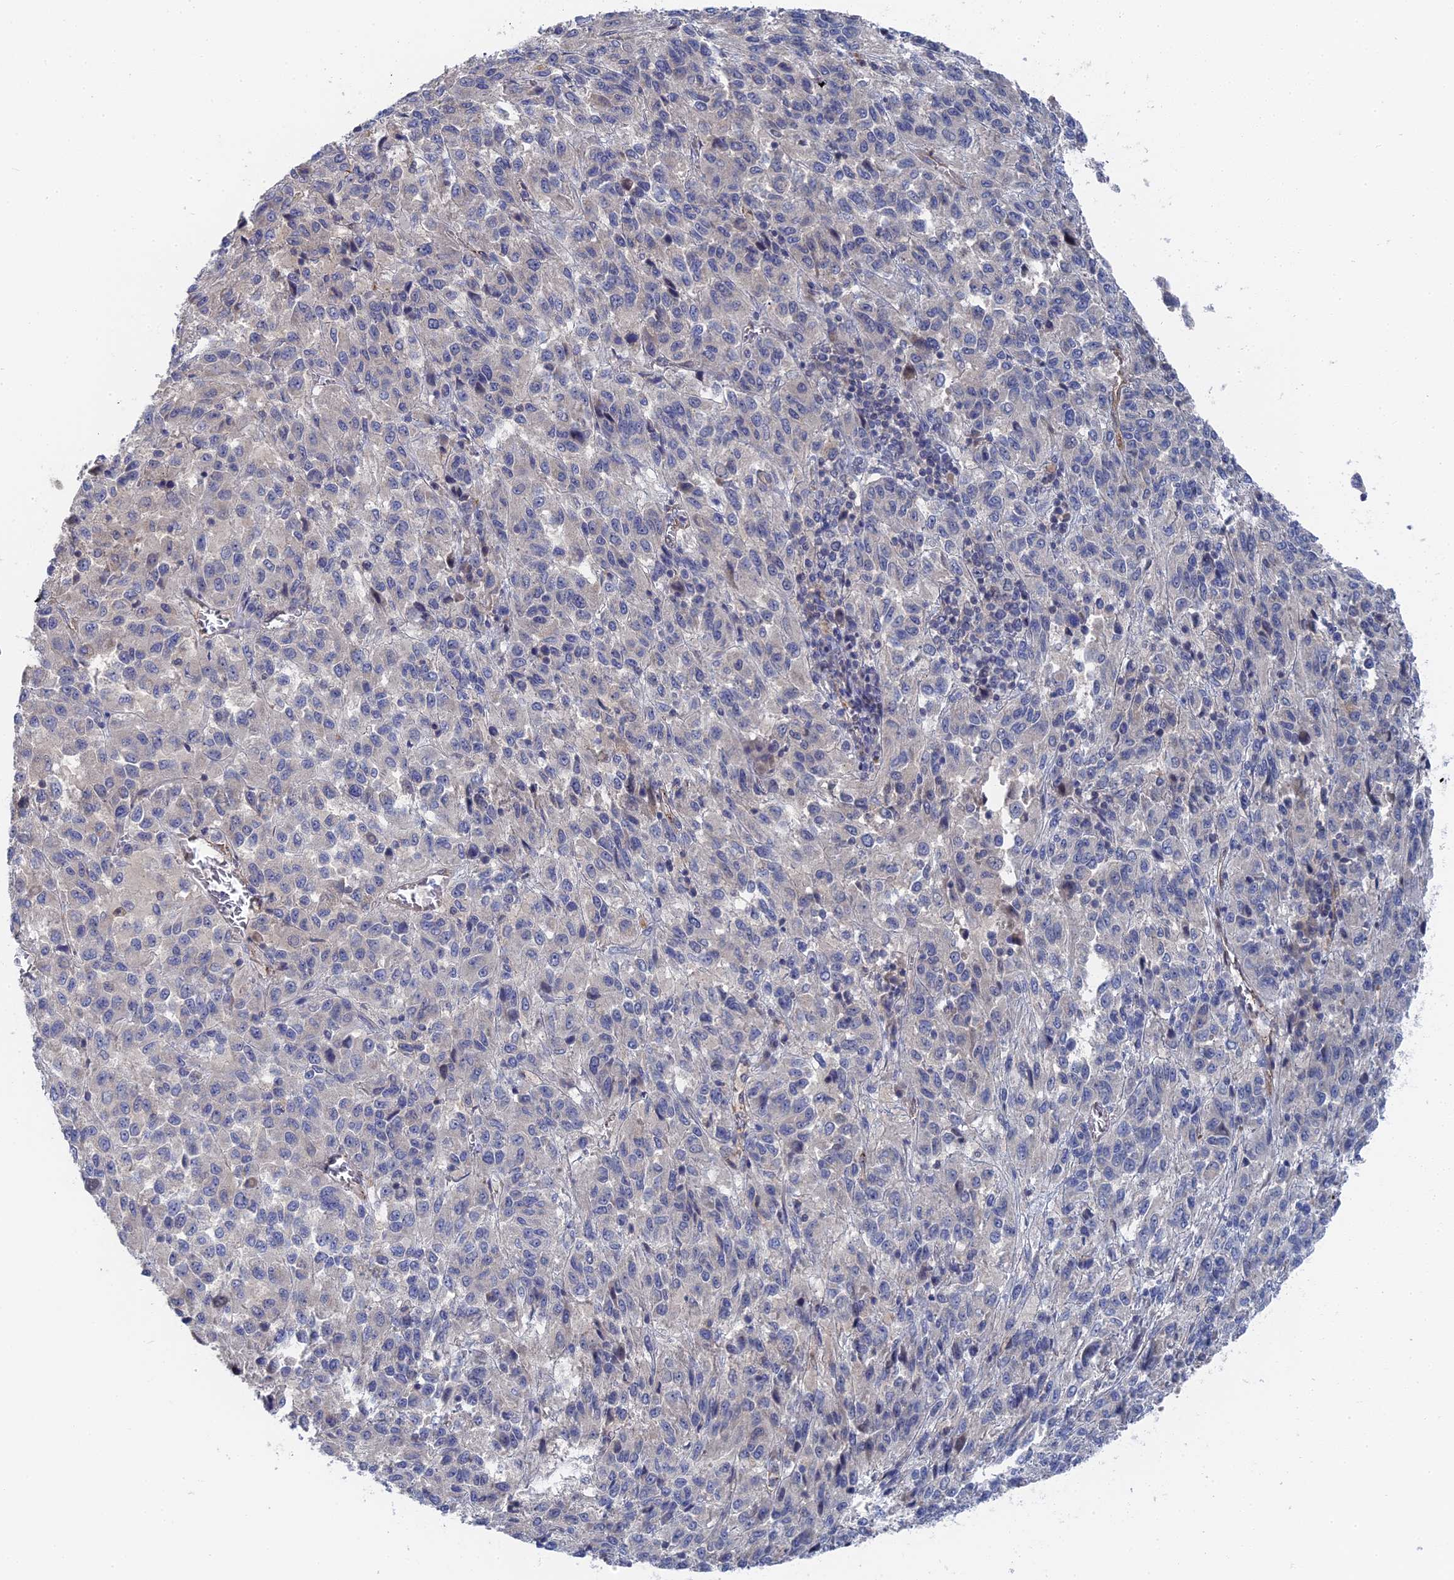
{"staining": {"intensity": "negative", "quantity": "none", "location": "none"}, "tissue": "melanoma", "cell_type": "Tumor cells", "image_type": "cancer", "snomed": [{"axis": "morphology", "description": "Malignant melanoma, Metastatic site"}, {"axis": "topography", "description": "Lung"}], "caption": "Image shows no significant protein expression in tumor cells of melanoma.", "gene": "MTHFSD", "patient": {"sex": "male", "age": 64}}